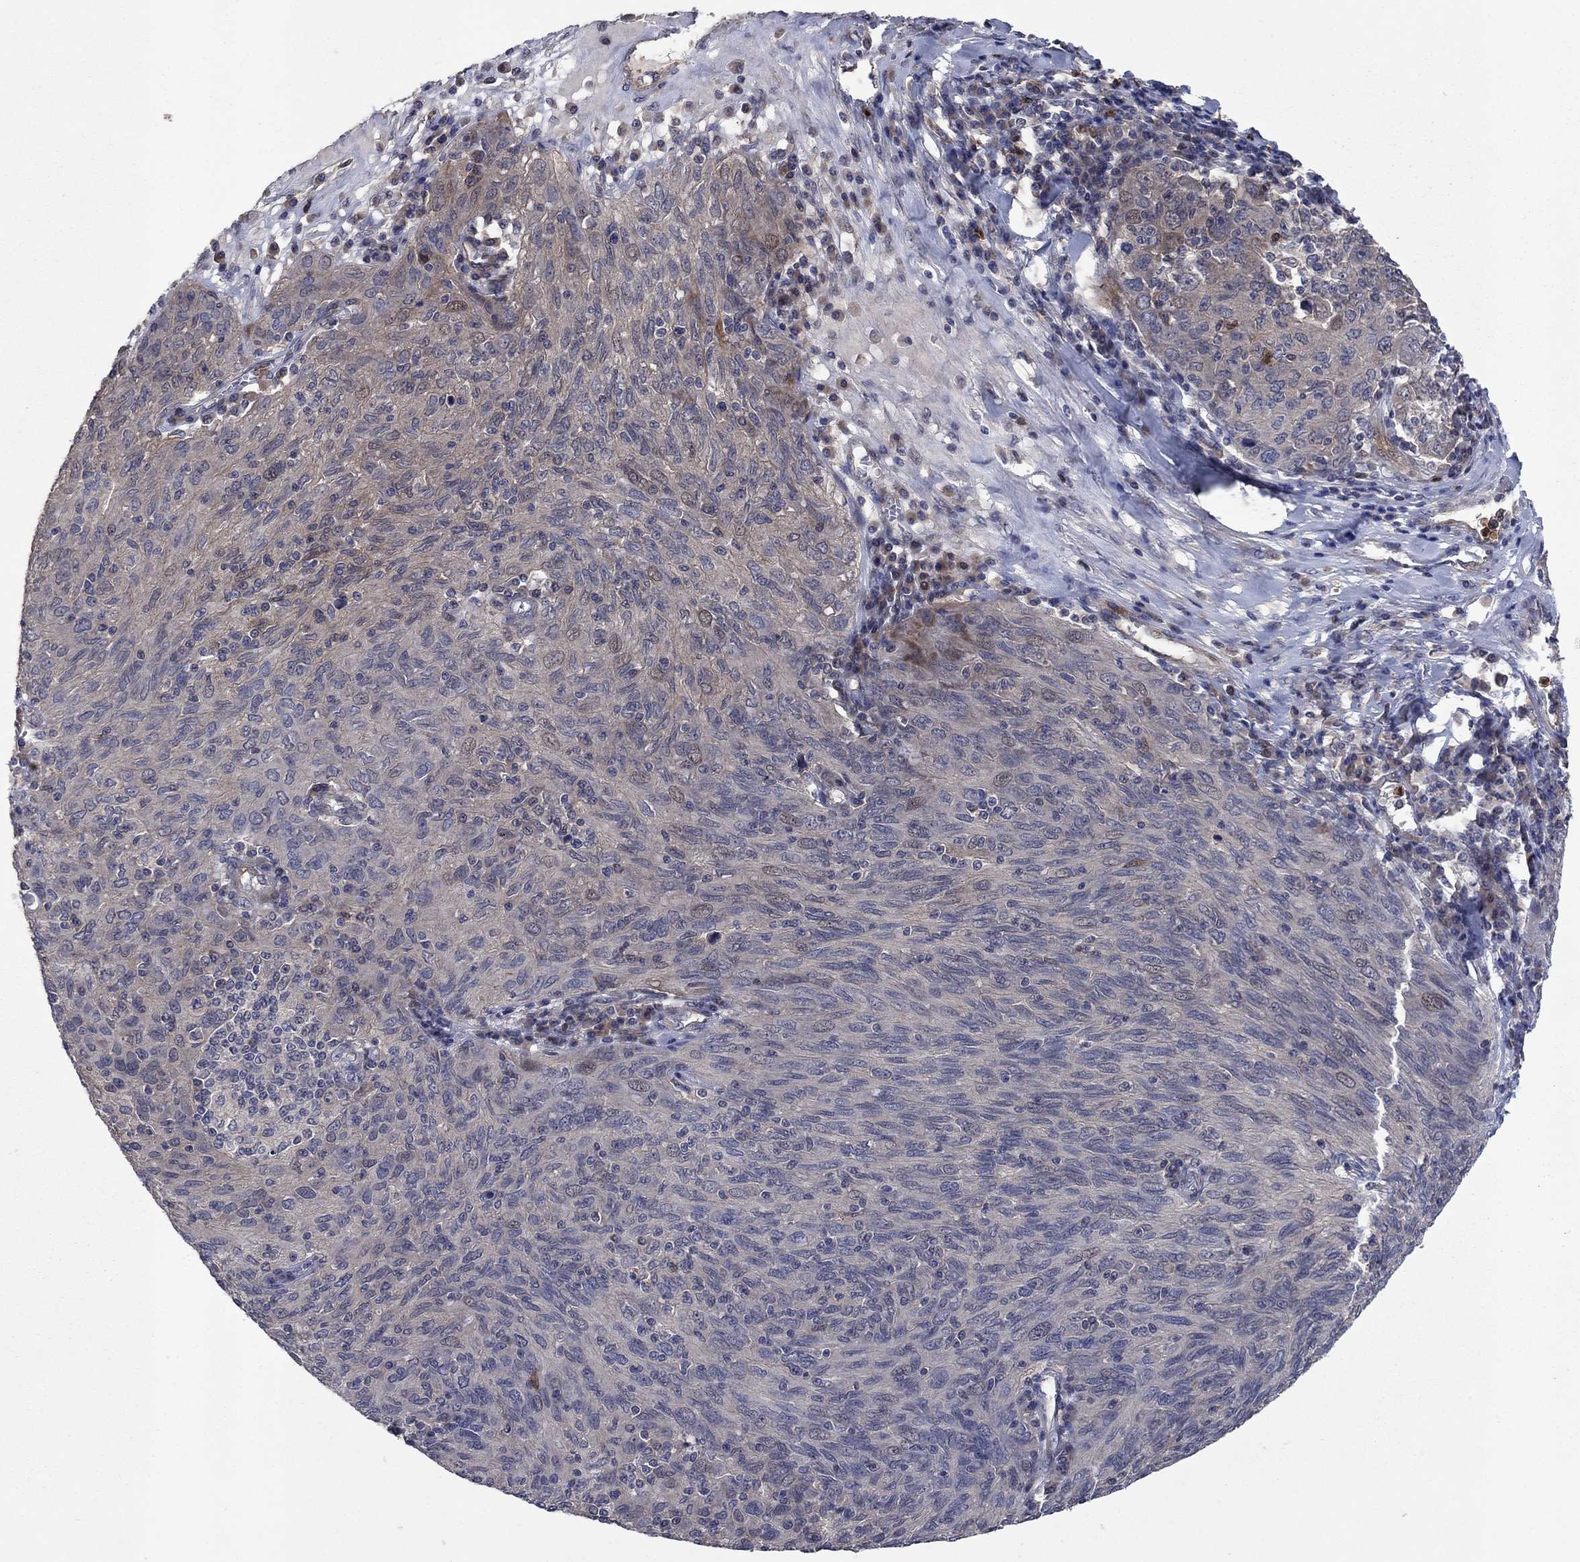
{"staining": {"intensity": "moderate", "quantity": "<25%", "location": "cytoplasmic/membranous"}, "tissue": "ovarian cancer", "cell_type": "Tumor cells", "image_type": "cancer", "snomed": [{"axis": "morphology", "description": "Carcinoma, endometroid"}, {"axis": "topography", "description": "Ovary"}], "caption": "Immunohistochemistry (IHC) image of neoplastic tissue: ovarian cancer stained using immunohistochemistry displays low levels of moderate protein expression localized specifically in the cytoplasmic/membranous of tumor cells, appearing as a cytoplasmic/membranous brown color.", "gene": "MSRB1", "patient": {"sex": "female", "age": 50}}